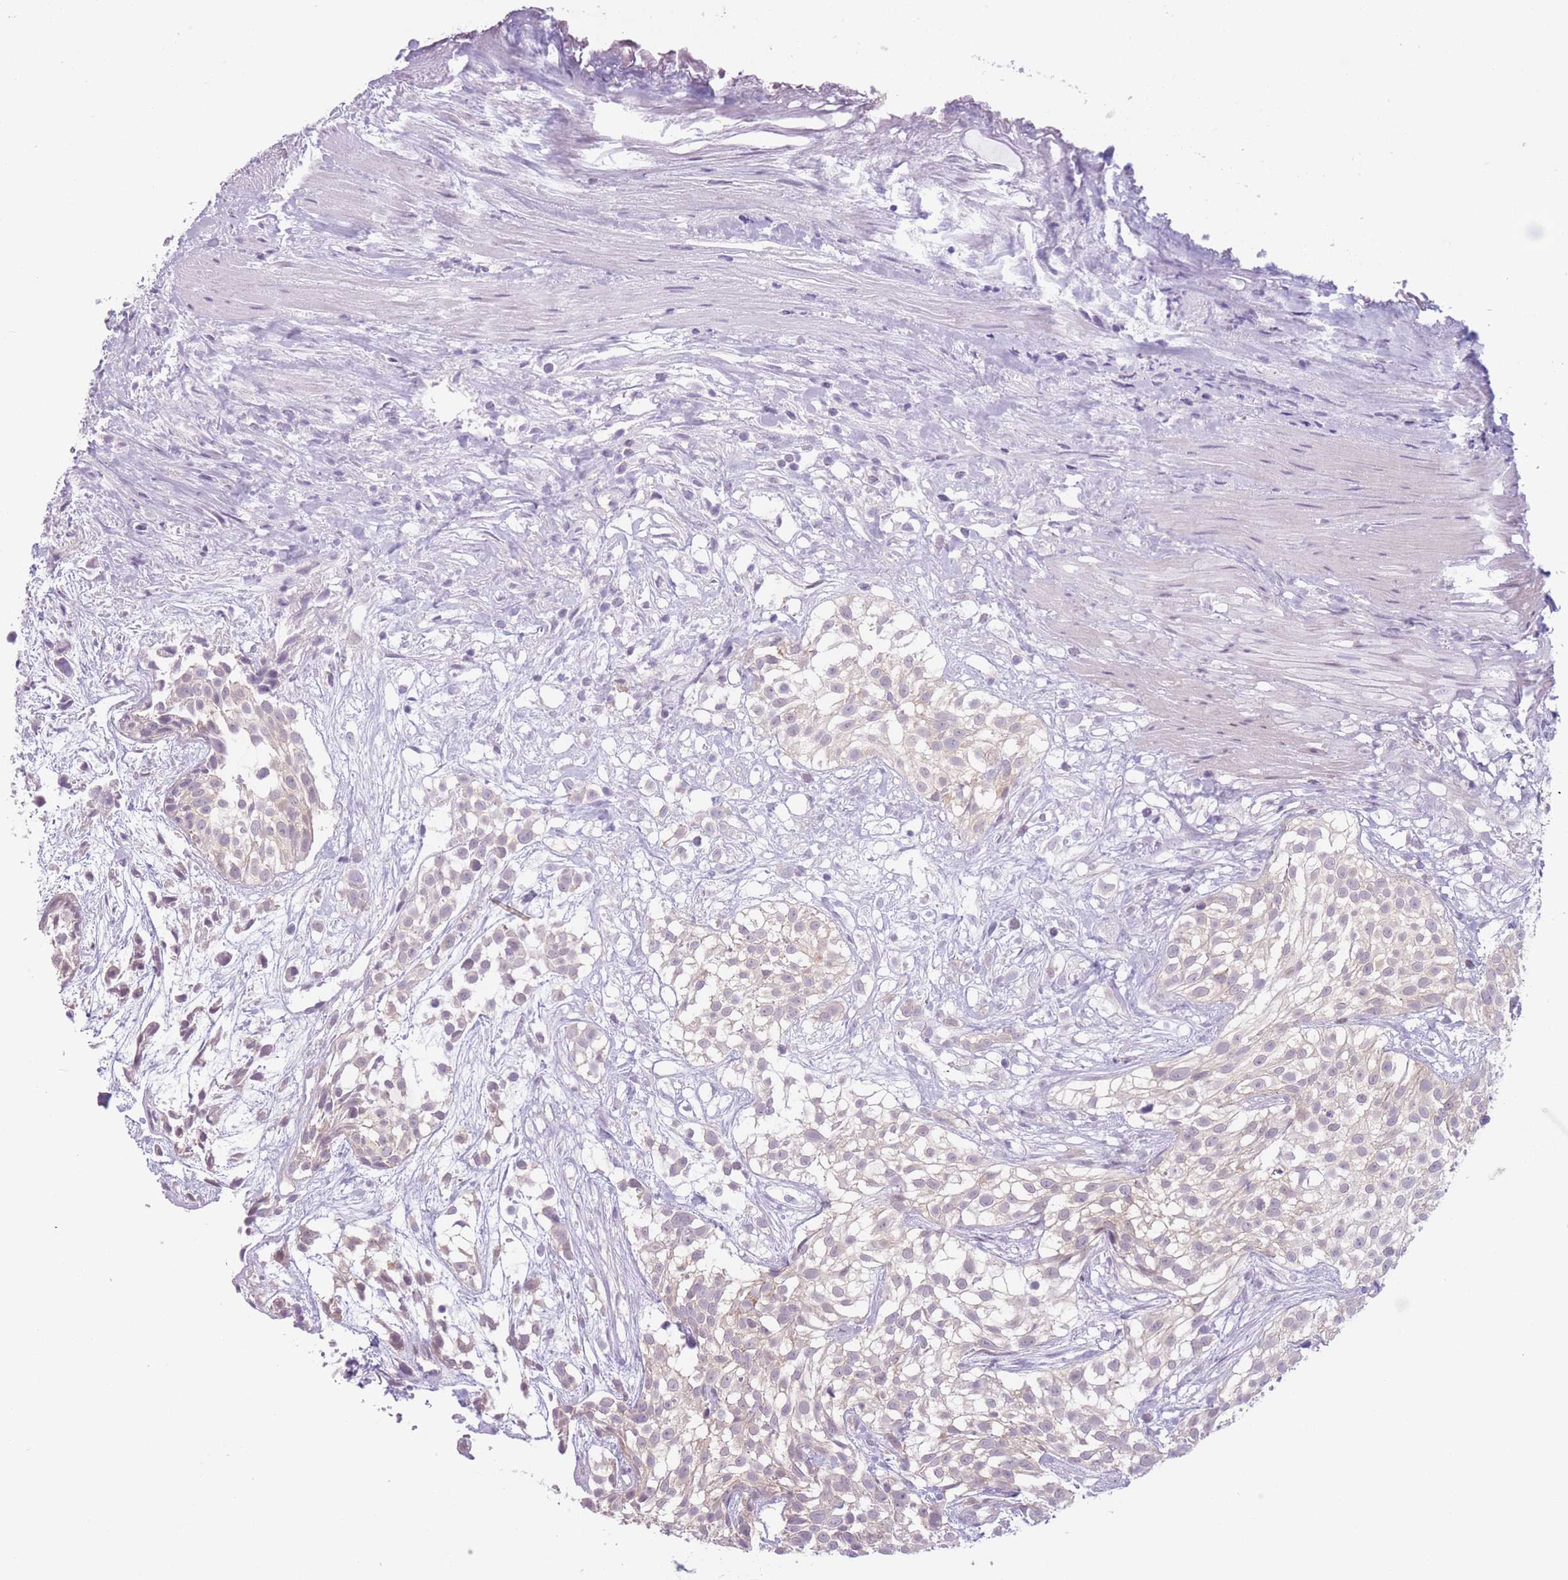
{"staining": {"intensity": "negative", "quantity": "none", "location": "none"}, "tissue": "urothelial cancer", "cell_type": "Tumor cells", "image_type": "cancer", "snomed": [{"axis": "morphology", "description": "Urothelial carcinoma, High grade"}, {"axis": "topography", "description": "Urinary bladder"}], "caption": "This micrograph is of urothelial cancer stained with IHC to label a protein in brown with the nuclei are counter-stained blue. There is no expression in tumor cells.", "gene": "ZNF439", "patient": {"sex": "male", "age": 56}}